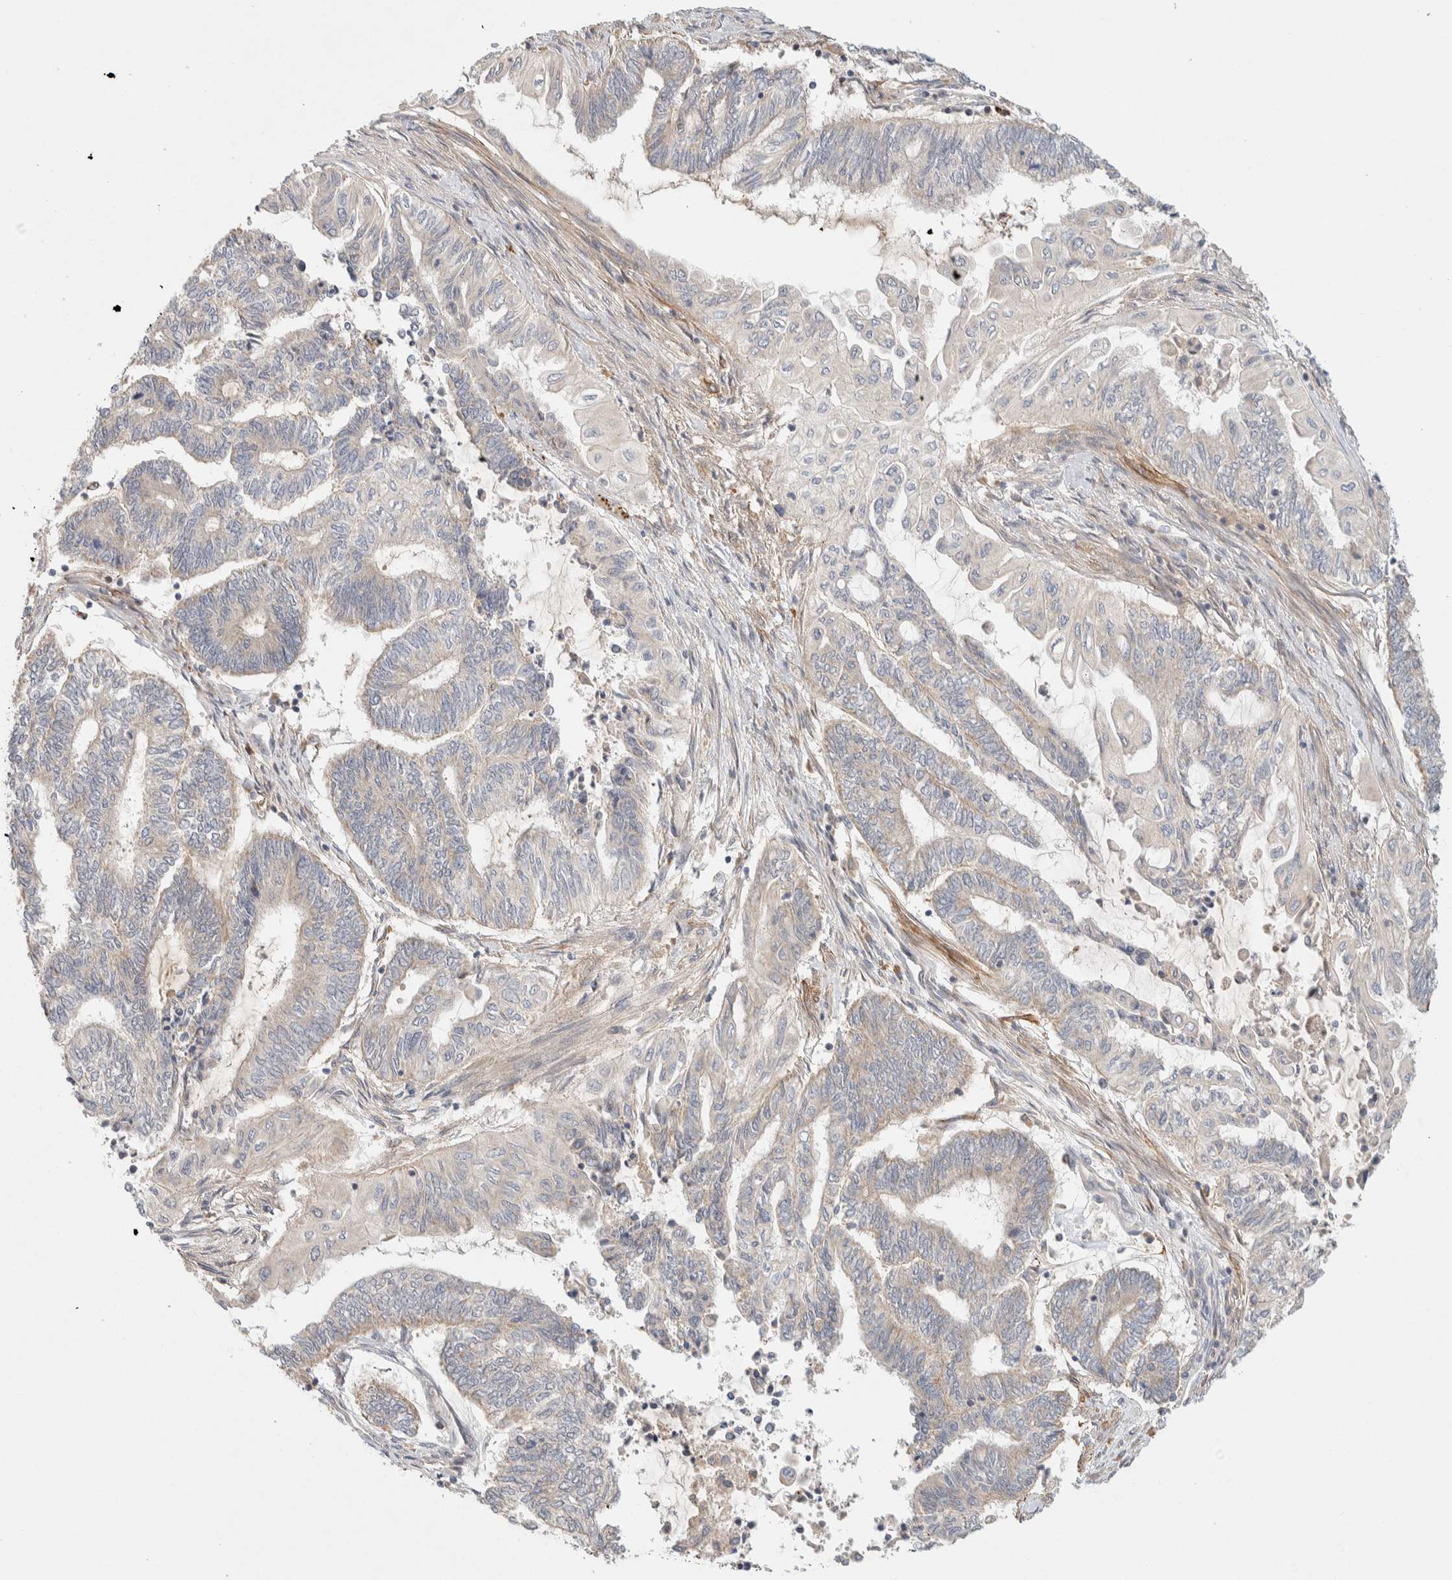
{"staining": {"intensity": "weak", "quantity": "<25%", "location": "cytoplasmic/membranous"}, "tissue": "endometrial cancer", "cell_type": "Tumor cells", "image_type": "cancer", "snomed": [{"axis": "morphology", "description": "Adenocarcinoma, NOS"}, {"axis": "topography", "description": "Uterus"}, {"axis": "topography", "description": "Endometrium"}], "caption": "A micrograph of endometrial adenocarcinoma stained for a protein displays no brown staining in tumor cells. The staining is performed using DAB brown chromogen with nuclei counter-stained in using hematoxylin.", "gene": "KIF9", "patient": {"sex": "female", "age": 70}}